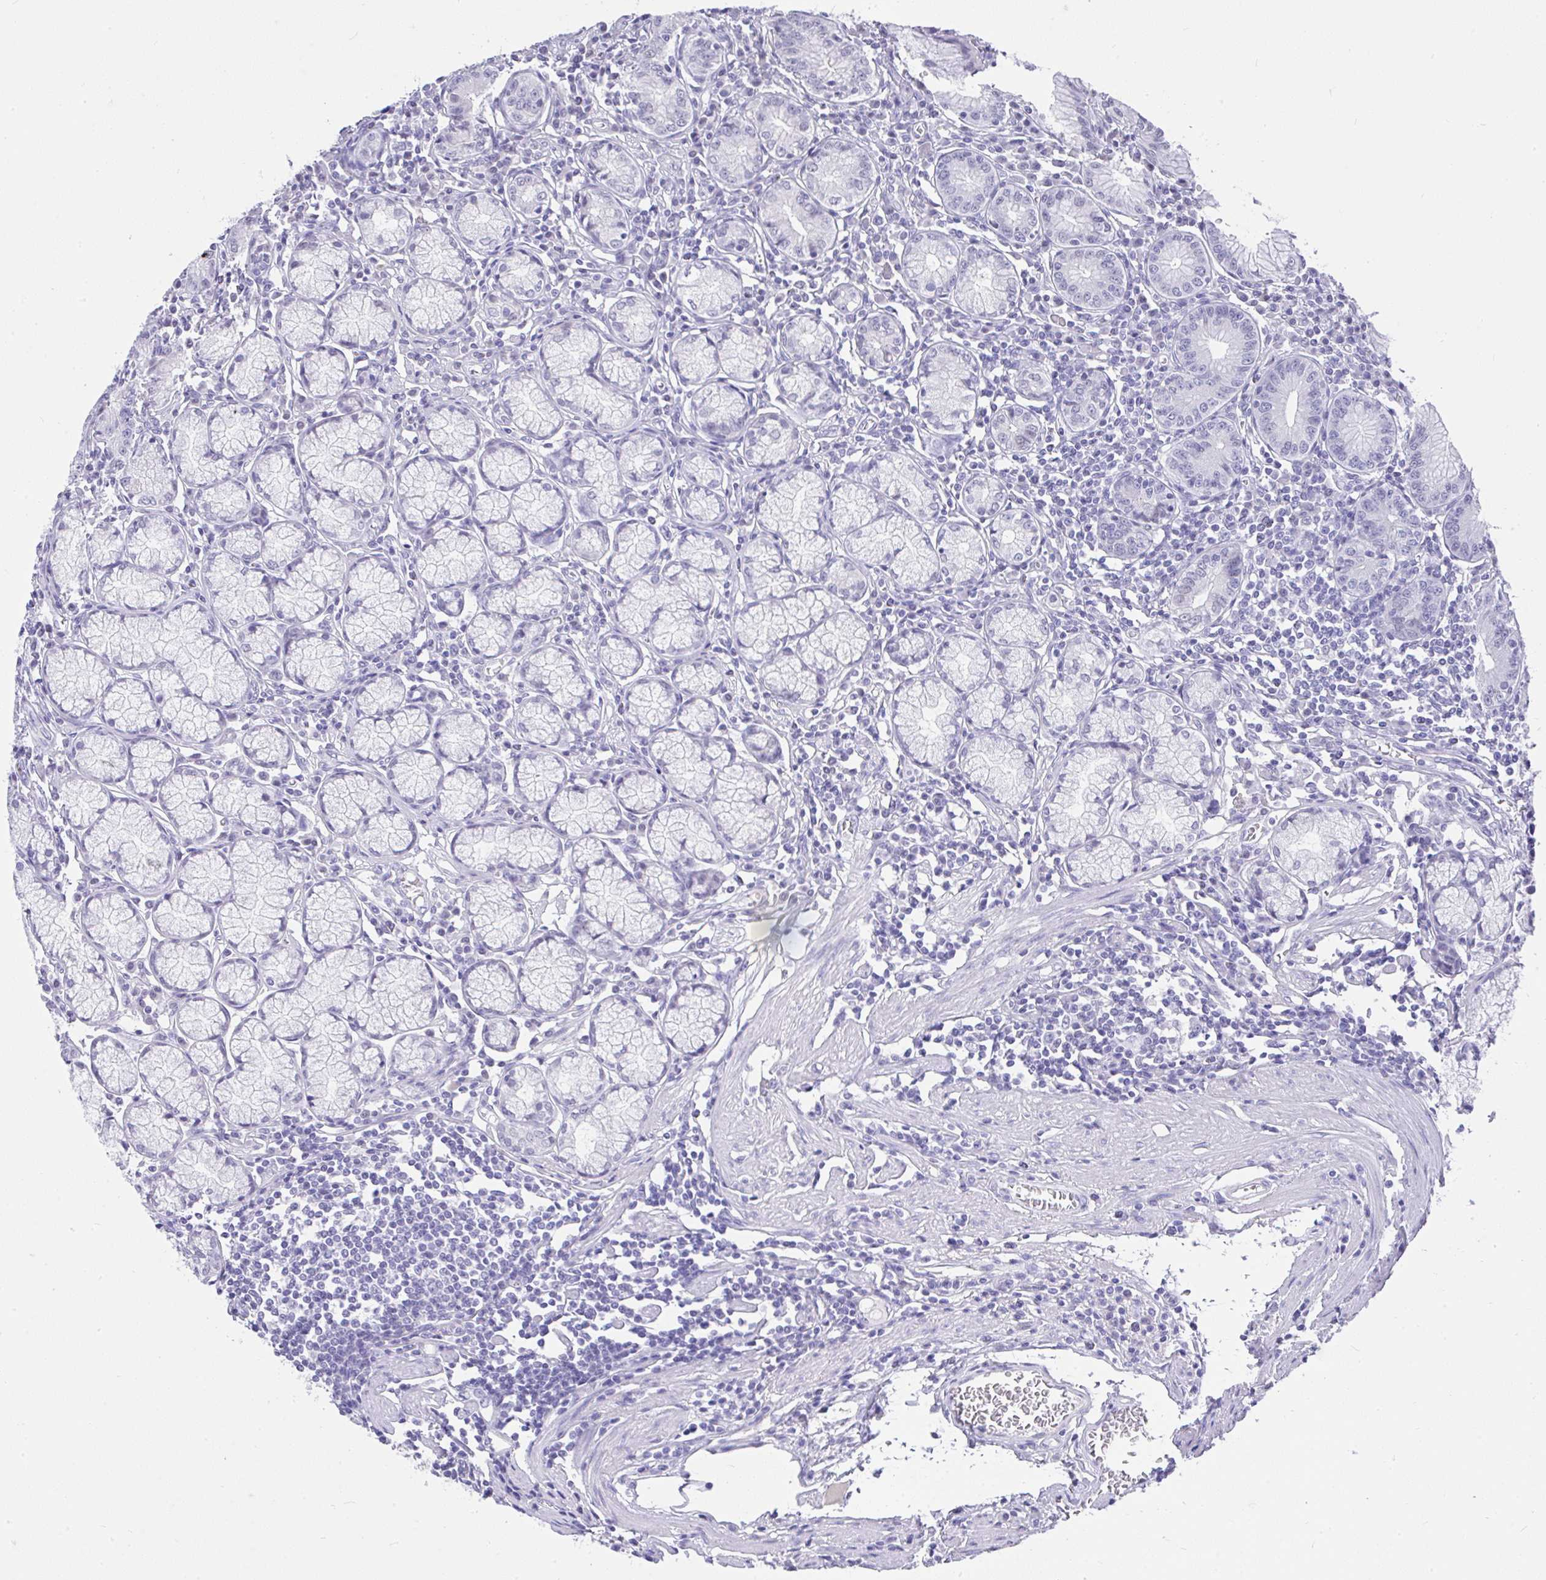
{"staining": {"intensity": "negative", "quantity": "none", "location": "none"}, "tissue": "stomach", "cell_type": "Glandular cells", "image_type": "normal", "snomed": [{"axis": "morphology", "description": "Normal tissue, NOS"}, {"axis": "topography", "description": "Stomach"}], "caption": "Immunohistochemistry of normal stomach demonstrates no expression in glandular cells.", "gene": "MS4A12", "patient": {"sex": "male", "age": 55}}